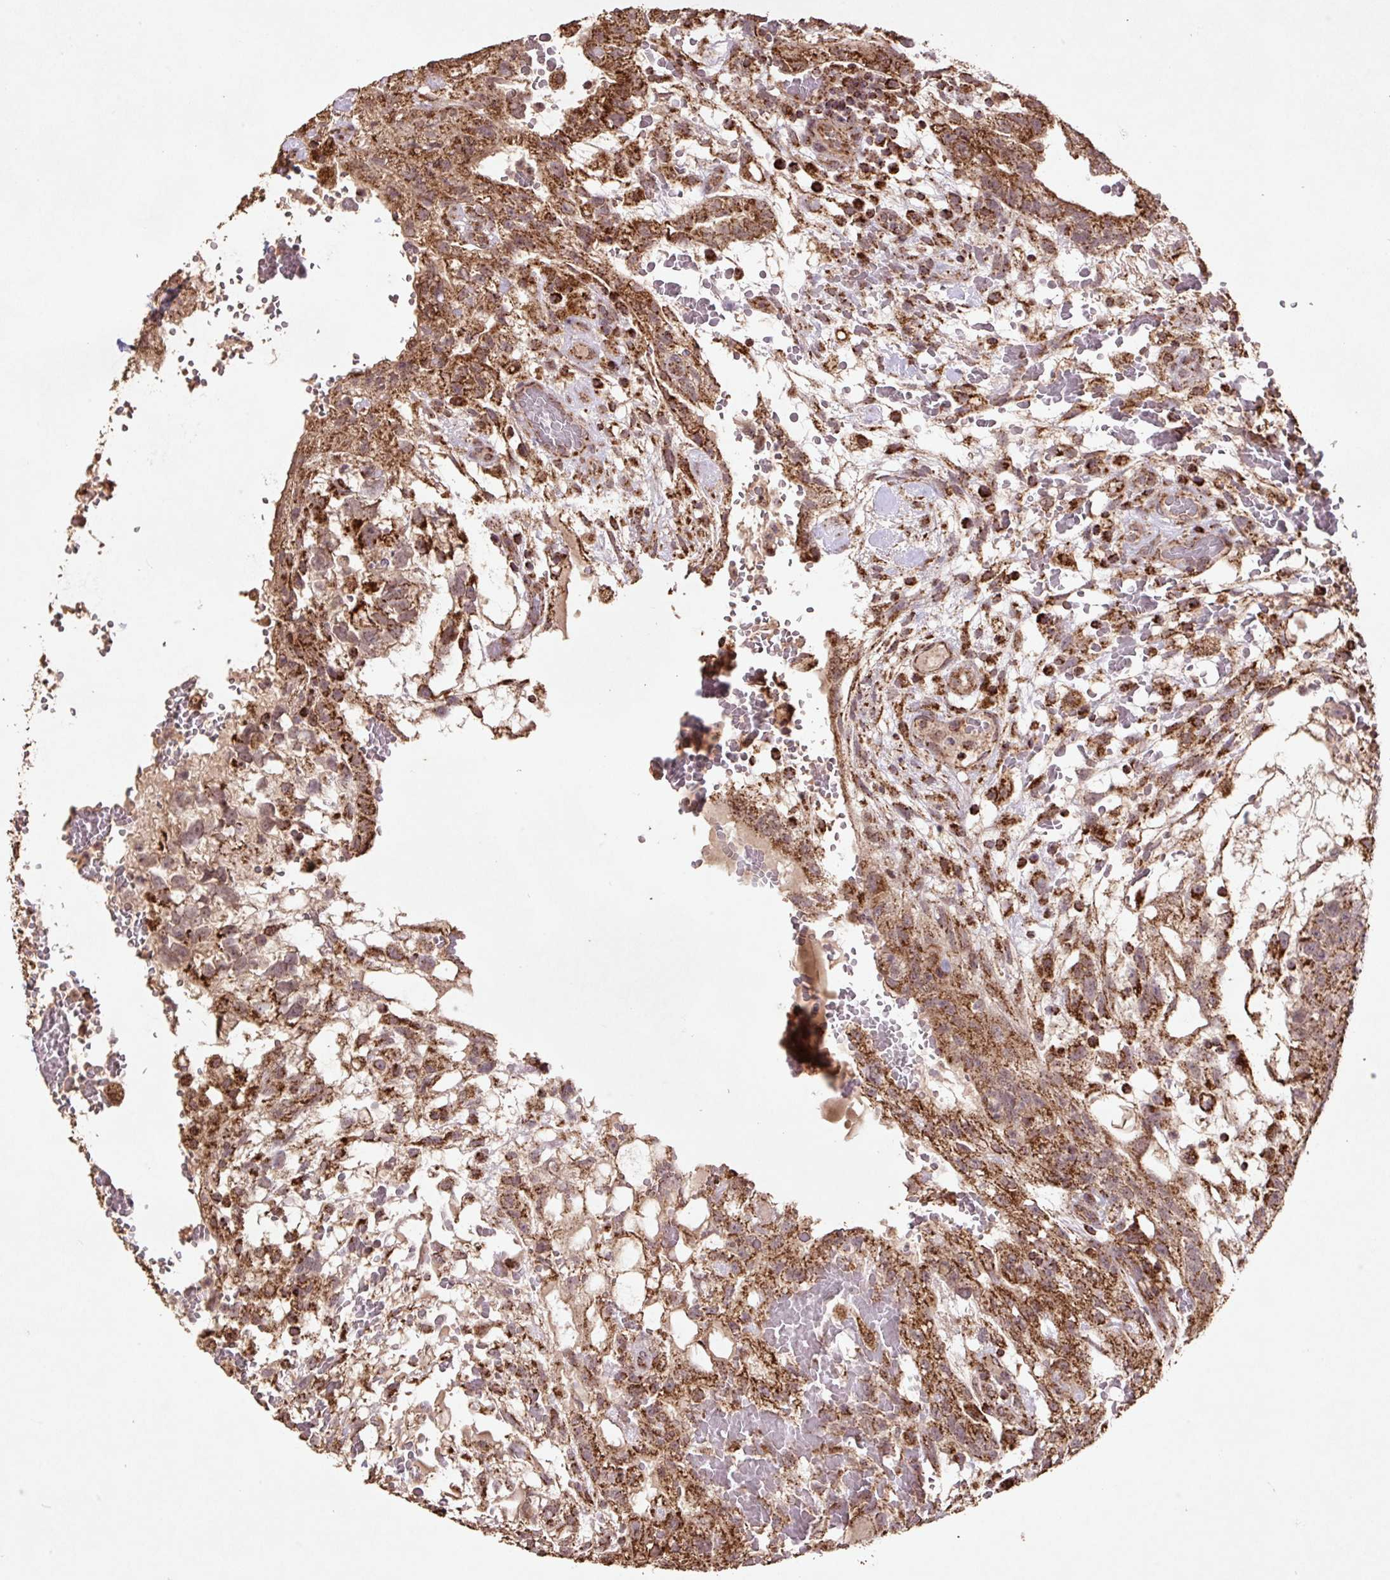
{"staining": {"intensity": "strong", "quantity": ">75%", "location": "cytoplasmic/membranous"}, "tissue": "testis cancer", "cell_type": "Tumor cells", "image_type": "cancer", "snomed": [{"axis": "morphology", "description": "Normal tissue, NOS"}, {"axis": "morphology", "description": "Carcinoma, Embryonal, NOS"}, {"axis": "topography", "description": "Testis"}], "caption": "A high-resolution photomicrograph shows IHC staining of testis cancer (embryonal carcinoma), which reveals strong cytoplasmic/membranous positivity in approximately >75% of tumor cells. Ihc stains the protein of interest in brown and the nuclei are stained blue.", "gene": "ATP5F1A", "patient": {"sex": "male", "age": 32}}